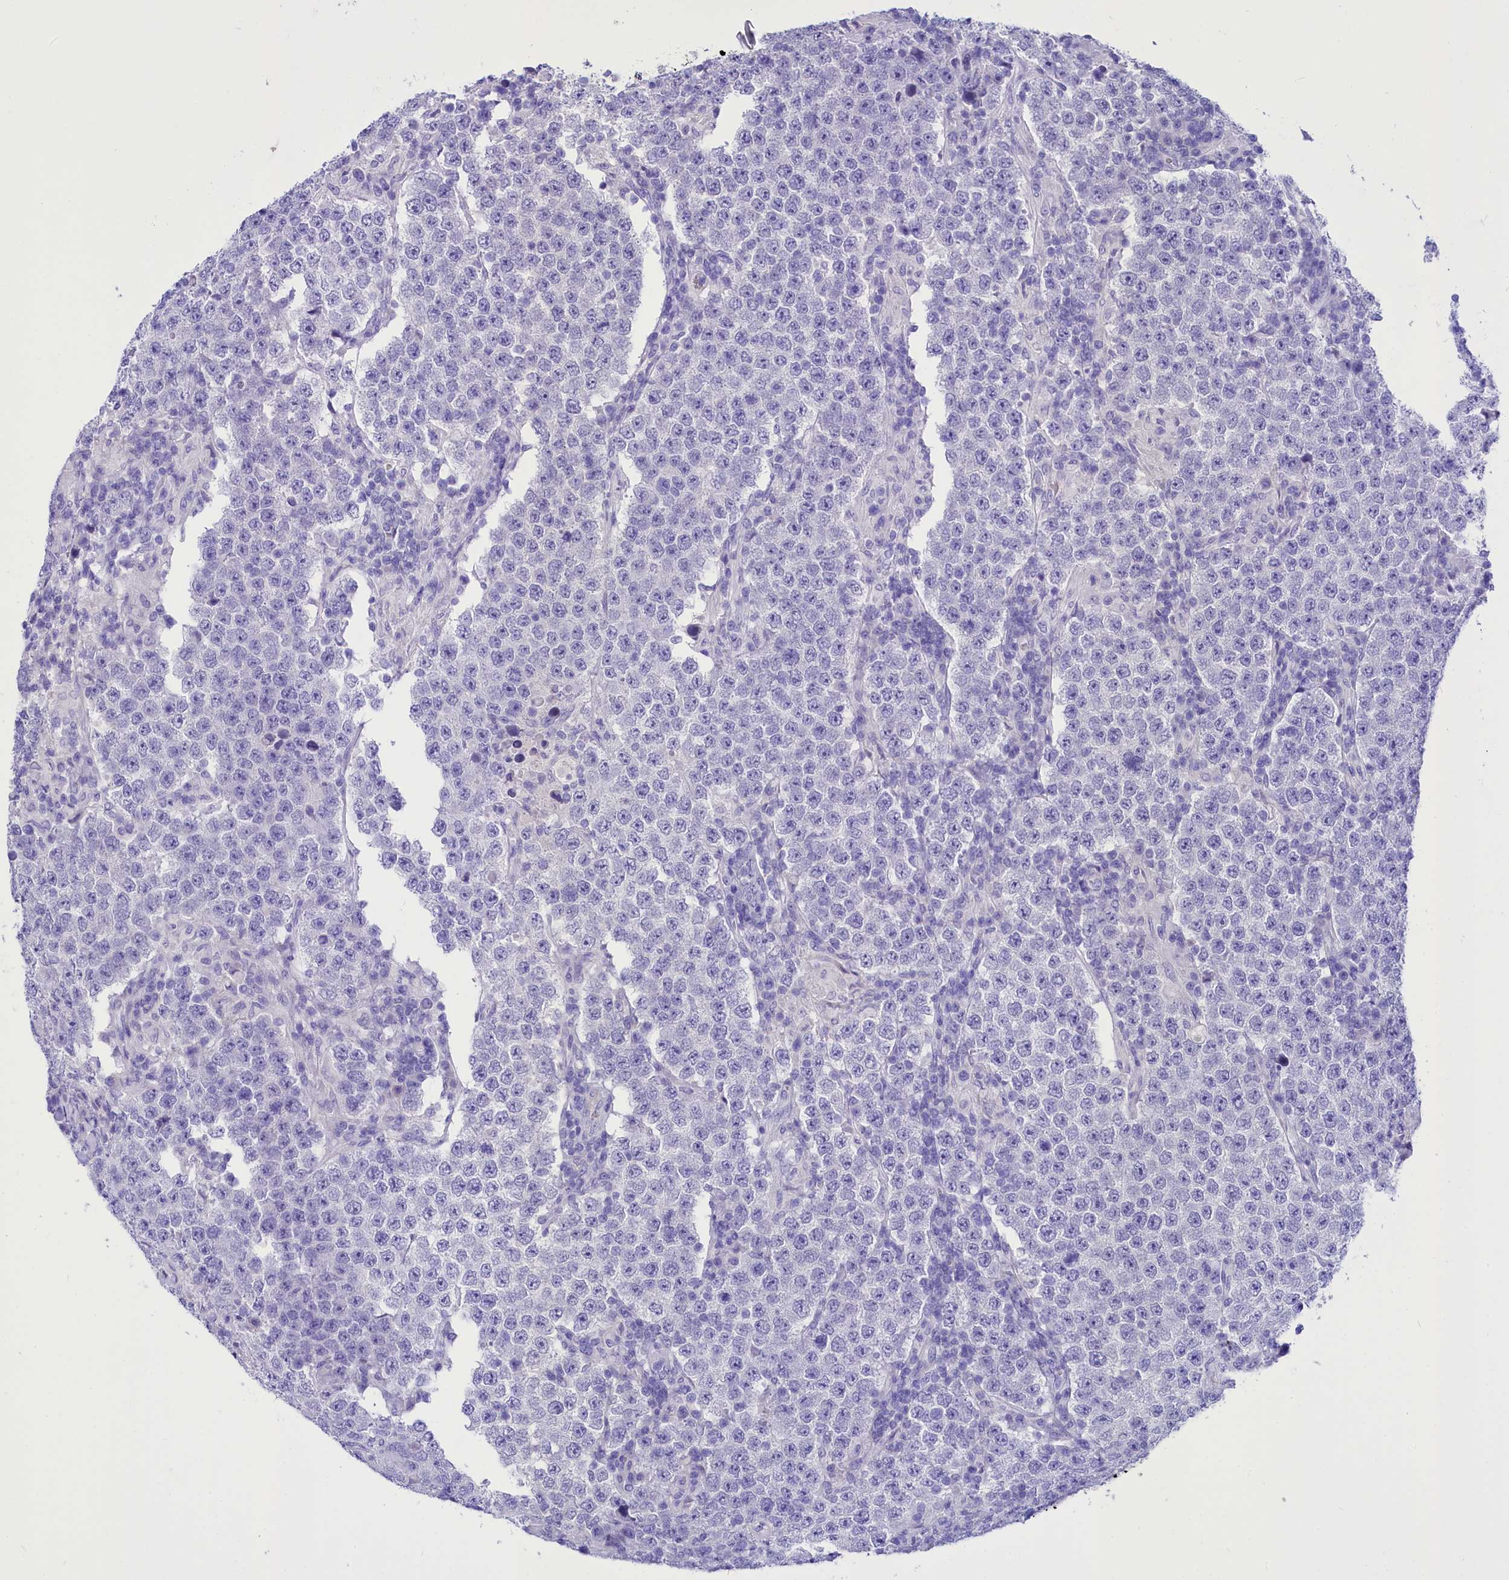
{"staining": {"intensity": "negative", "quantity": "none", "location": "none"}, "tissue": "testis cancer", "cell_type": "Tumor cells", "image_type": "cancer", "snomed": [{"axis": "morphology", "description": "Normal tissue, NOS"}, {"axis": "morphology", "description": "Urothelial carcinoma, High grade"}, {"axis": "morphology", "description": "Seminoma, NOS"}, {"axis": "morphology", "description": "Carcinoma, Embryonal, NOS"}, {"axis": "topography", "description": "Urinary bladder"}, {"axis": "topography", "description": "Testis"}], "caption": "A high-resolution photomicrograph shows immunohistochemistry (IHC) staining of testis seminoma, which demonstrates no significant expression in tumor cells. (IHC, brightfield microscopy, high magnification).", "gene": "TTC36", "patient": {"sex": "male", "age": 41}}